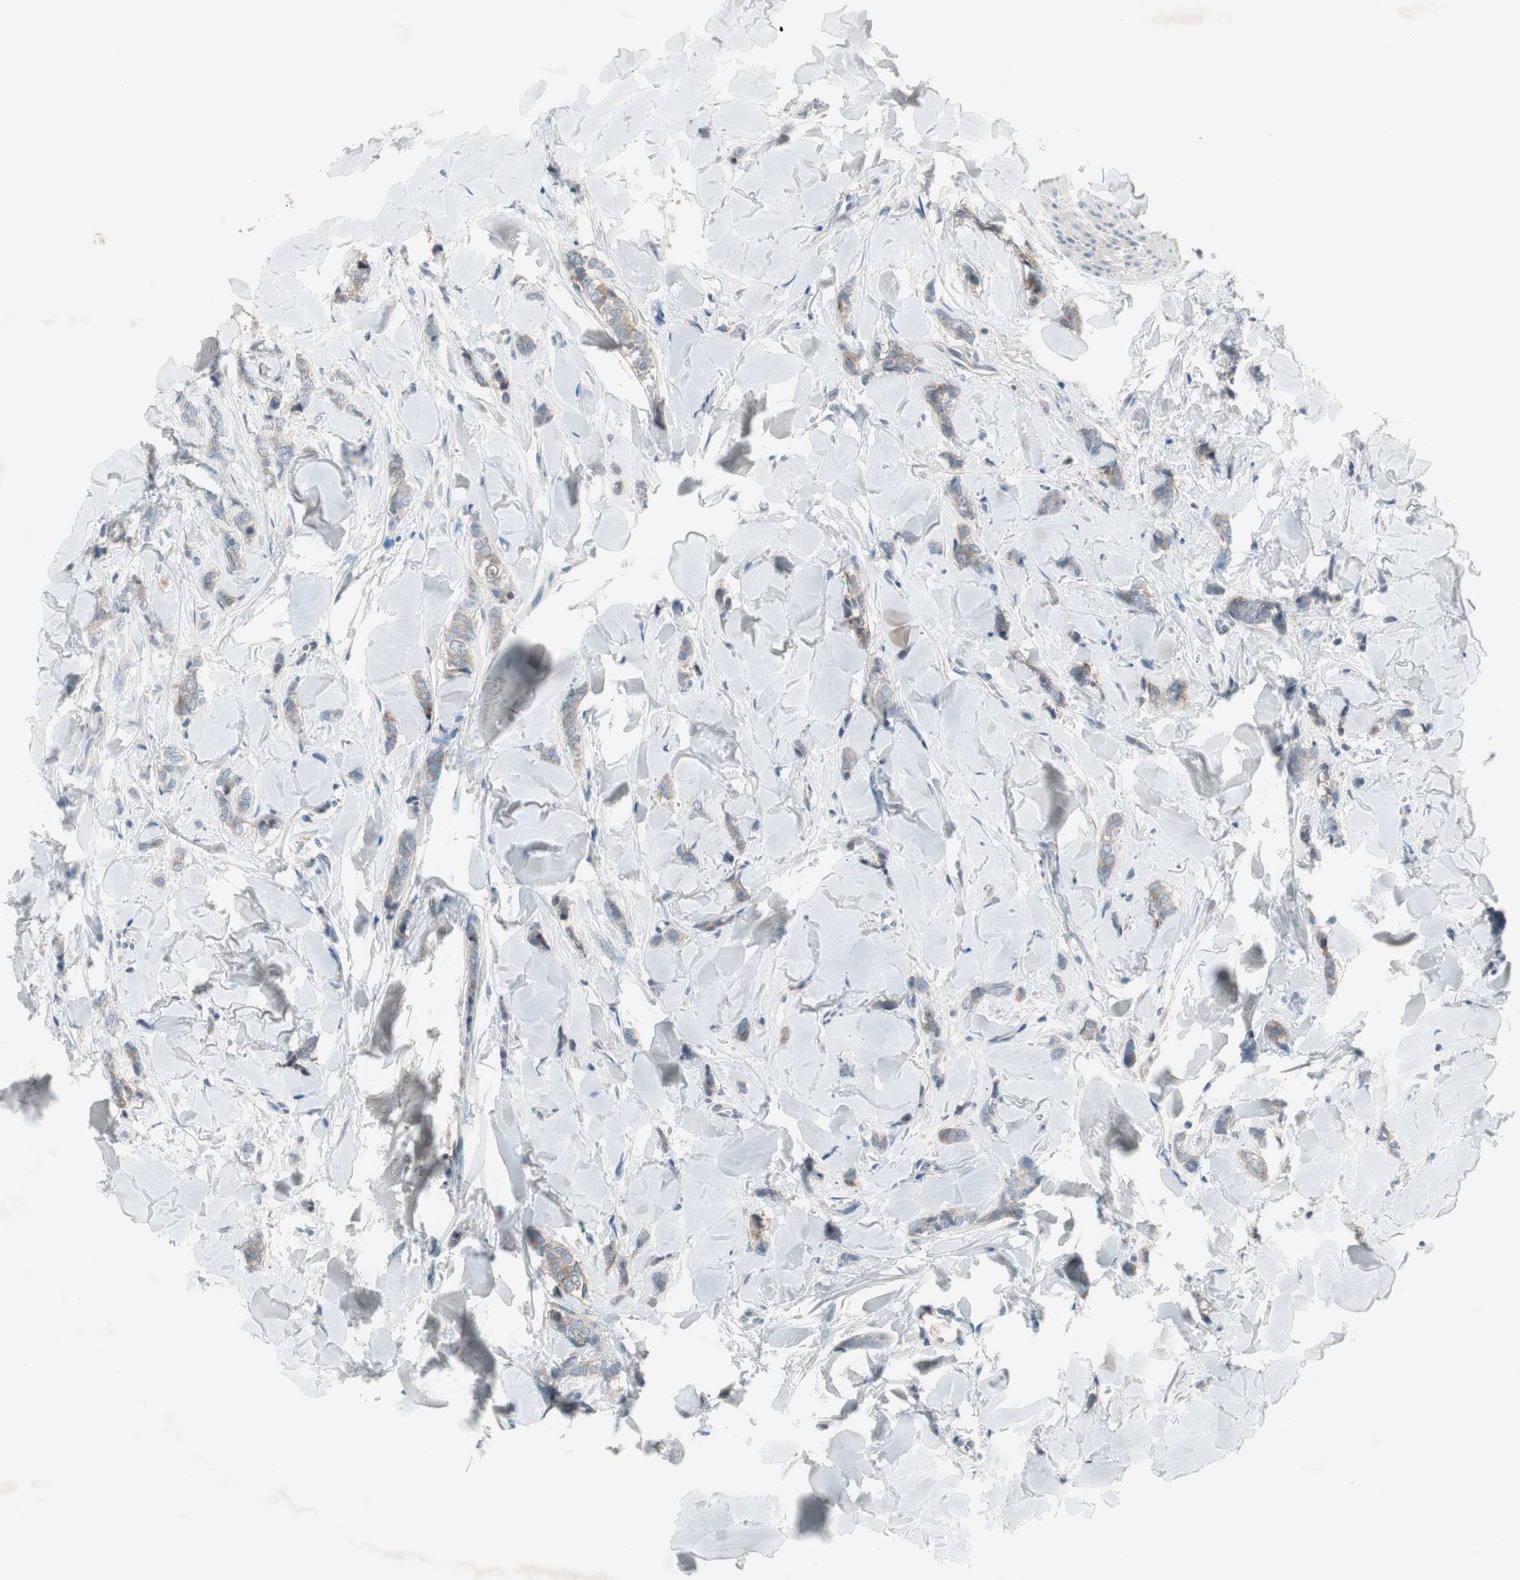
{"staining": {"intensity": "weak", "quantity": "<25%", "location": "cytoplasmic/membranous"}, "tissue": "breast cancer", "cell_type": "Tumor cells", "image_type": "cancer", "snomed": [{"axis": "morphology", "description": "Lobular carcinoma"}, {"axis": "topography", "description": "Skin"}, {"axis": "topography", "description": "Breast"}], "caption": "There is no significant staining in tumor cells of breast cancer (lobular carcinoma).", "gene": "PRRG4", "patient": {"sex": "female", "age": 46}}